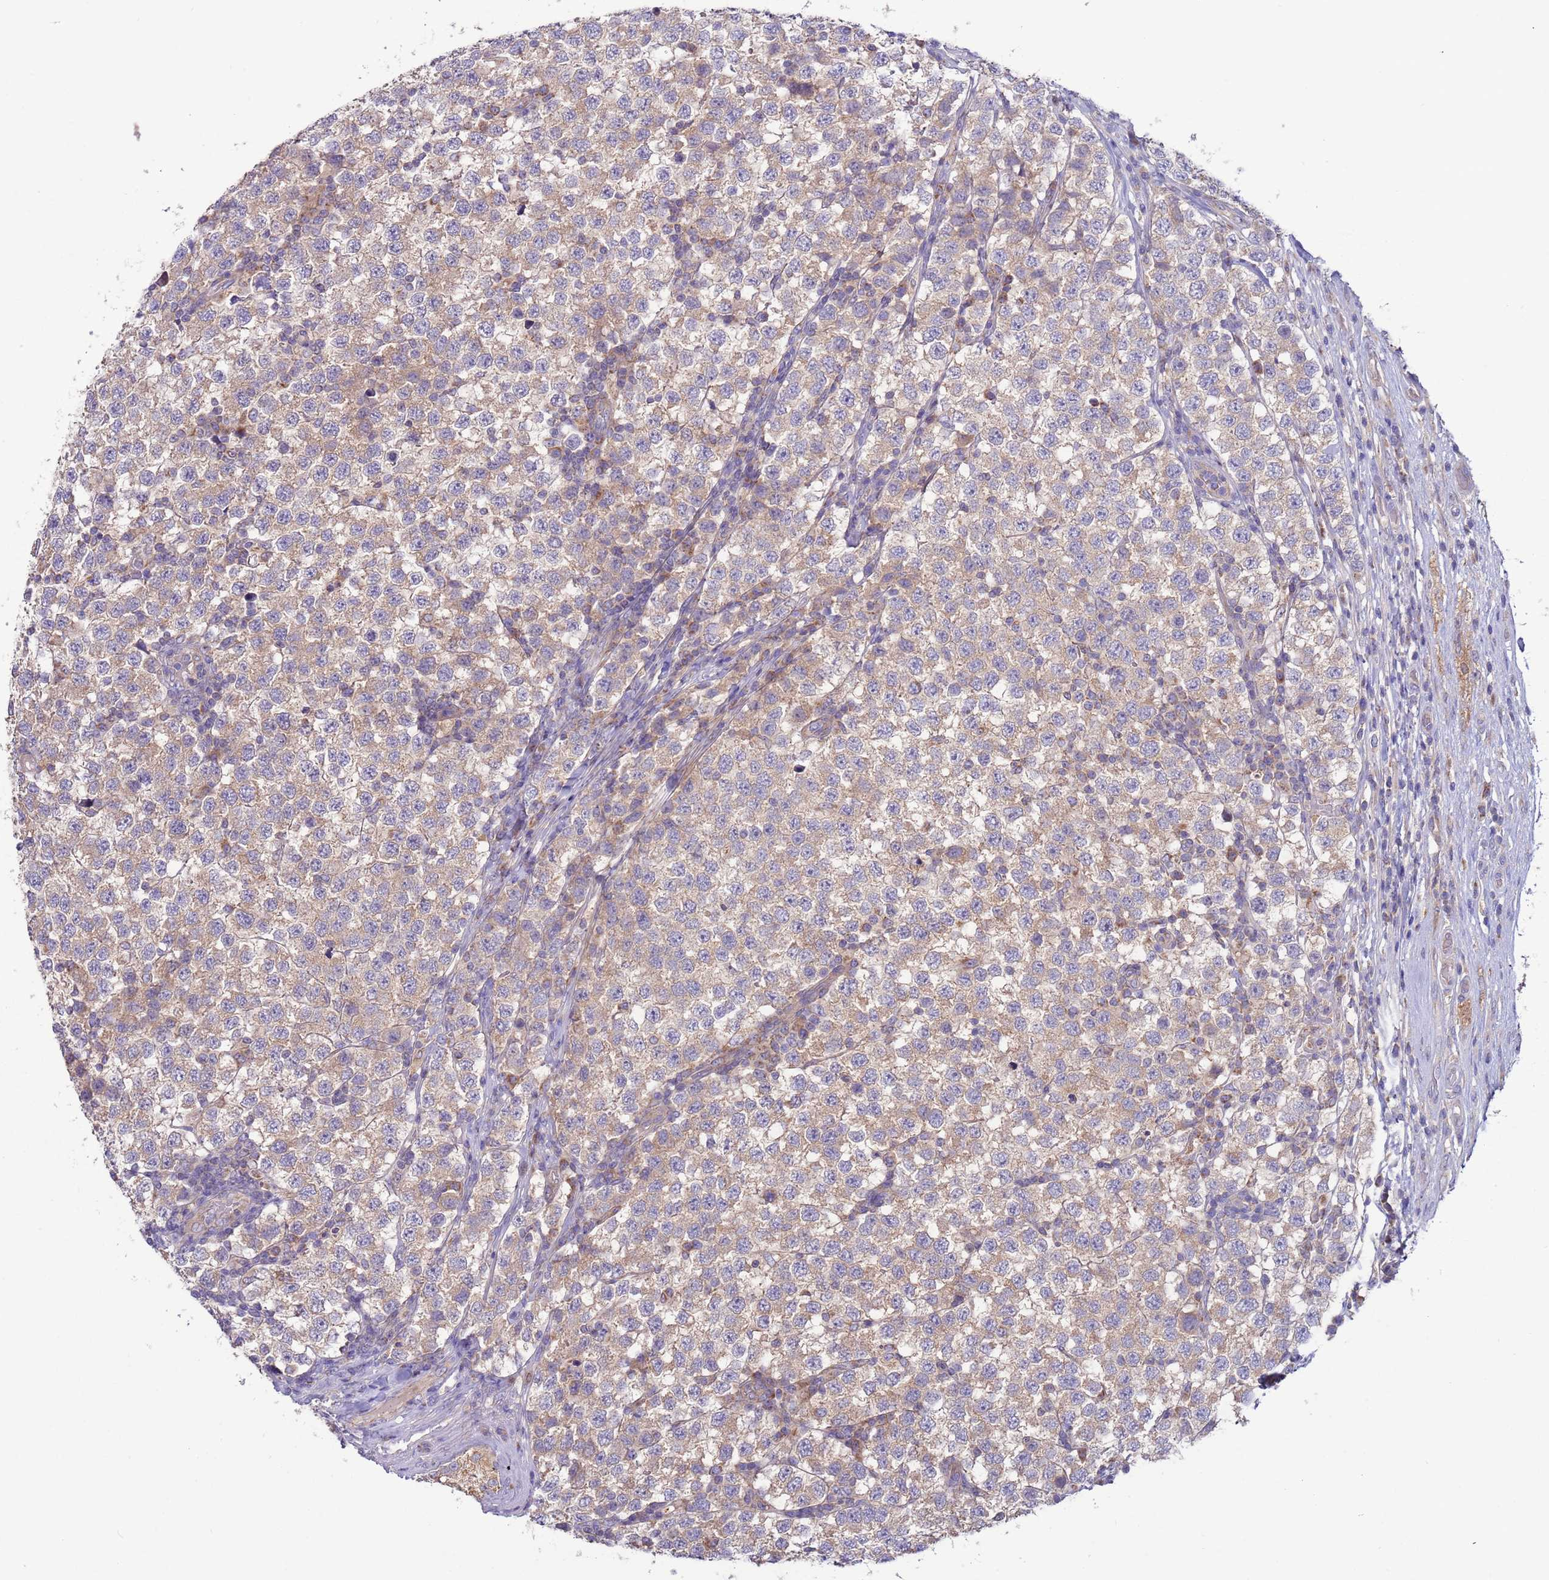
{"staining": {"intensity": "weak", "quantity": "25%-75%", "location": "cytoplasmic/membranous"}, "tissue": "testis cancer", "cell_type": "Tumor cells", "image_type": "cancer", "snomed": [{"axis": "morphology", "description": "Seminoma, NOS"}, {"axis": "topography", "description": "Testis"}], "caption": "IHC (DAB (3,3'-diaminobenzidine)) staining of human testis cancer demonstrates weak cytoplasmic/membranous protein staining in approximately 25%-75% of tumor cells. IHC stains the protein of interest in brown and the nuclei are stained blue.", "gene": "UQCRQ", "patient": {"sex": "male", "age": 34}}